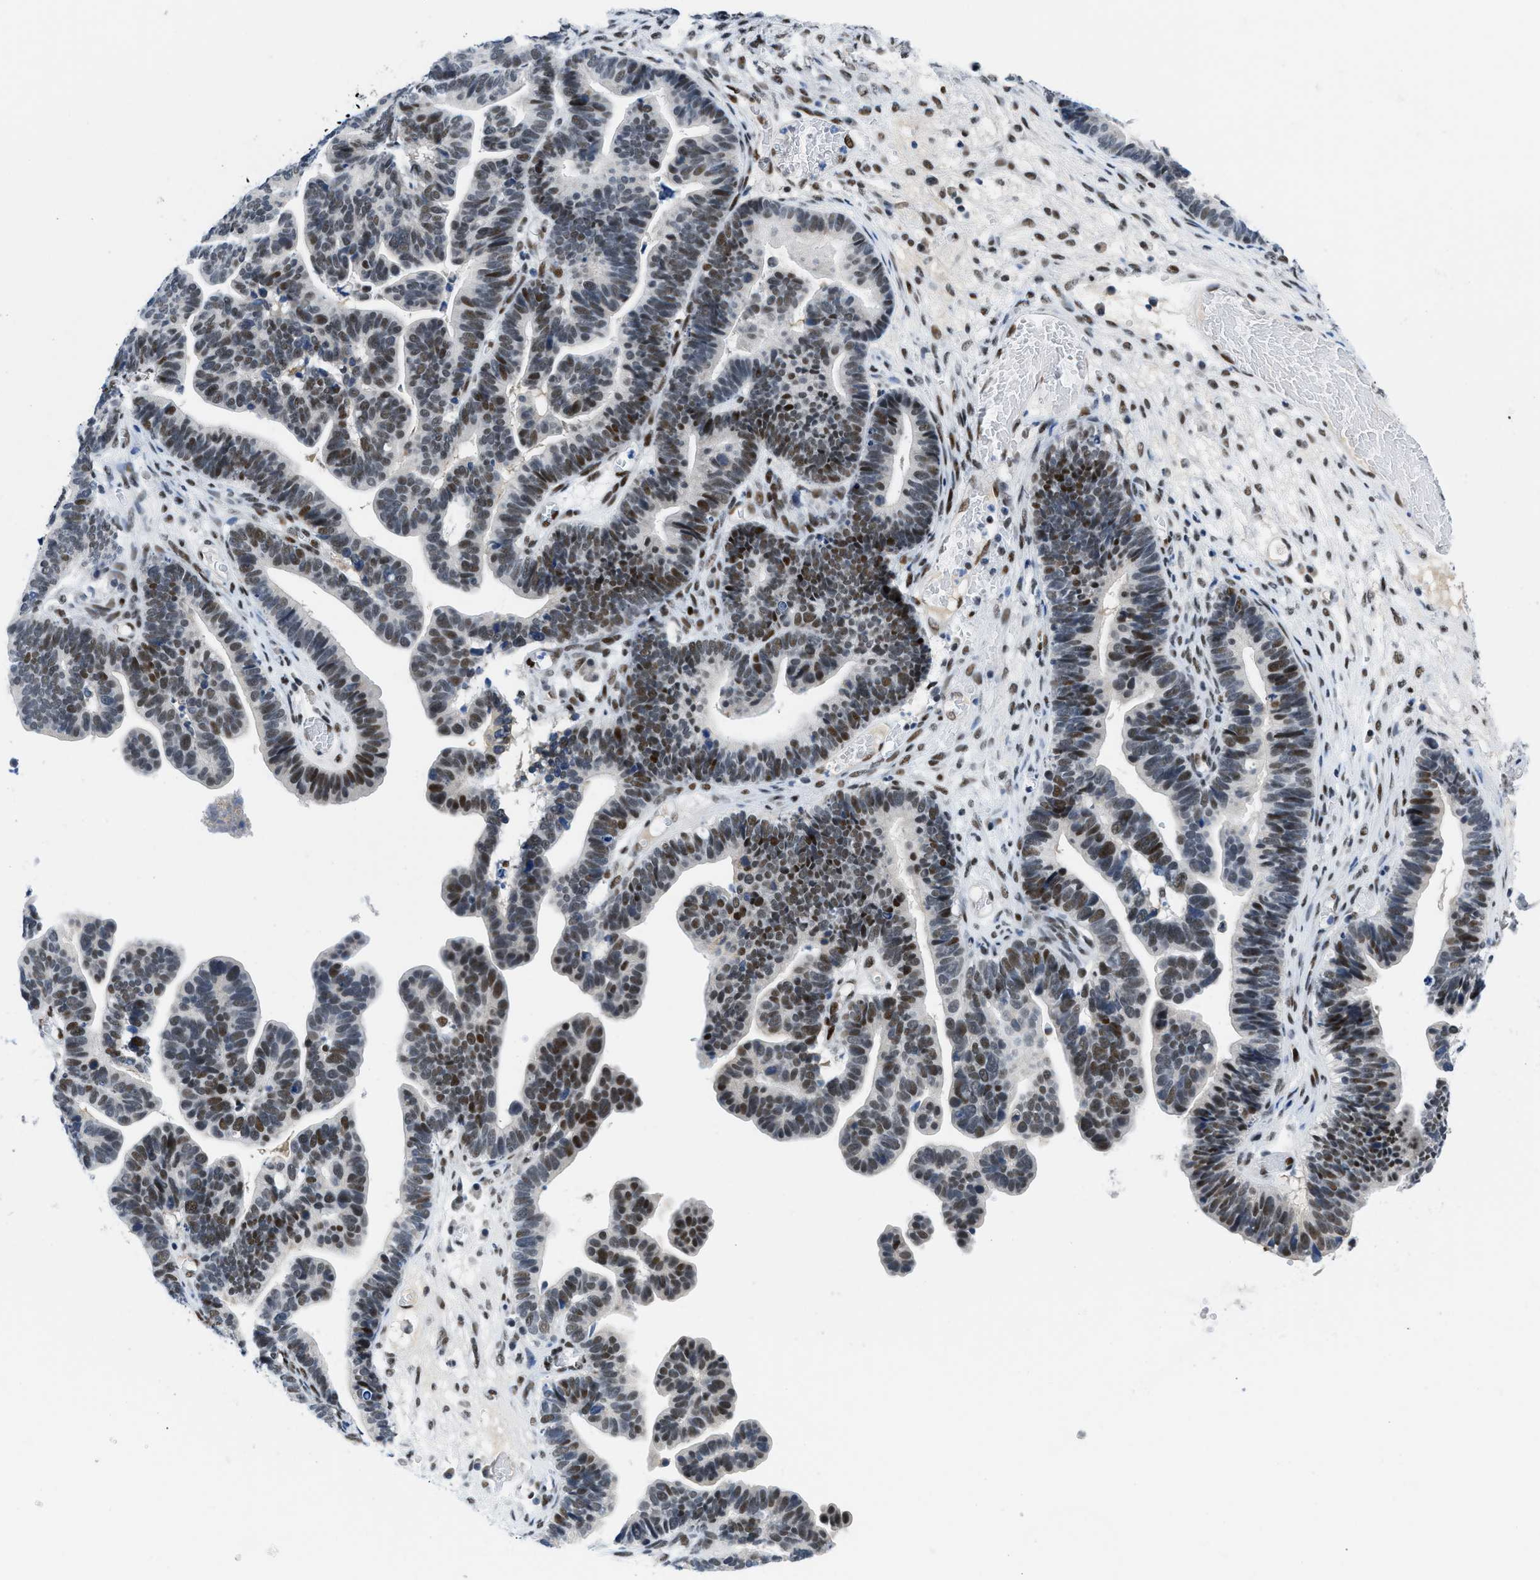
{"staining": {"intensity": "strong", "quantity": "25%-75%", "location": "nuclear"}, "tissue": "ovarian cancer", "cell_type": "Tumor cells", "image_type": "cancer", "snomed": [{"axis": "morphology", "description": "Cystadenocarcinoma, serous, NOS"}, {"axis": "topography", "description": "Ovary"}], "caption": "IHC micrograph of neoplastic tissue: human ovarian cancer stained using IHC demonstrates high levels of strong protein expression localized specifically in the nuclear of tumor cells, appearing as a nuclear brown color.", "gene": "SMARCAD1", "patient": {"sex": "female", "age": 56}}